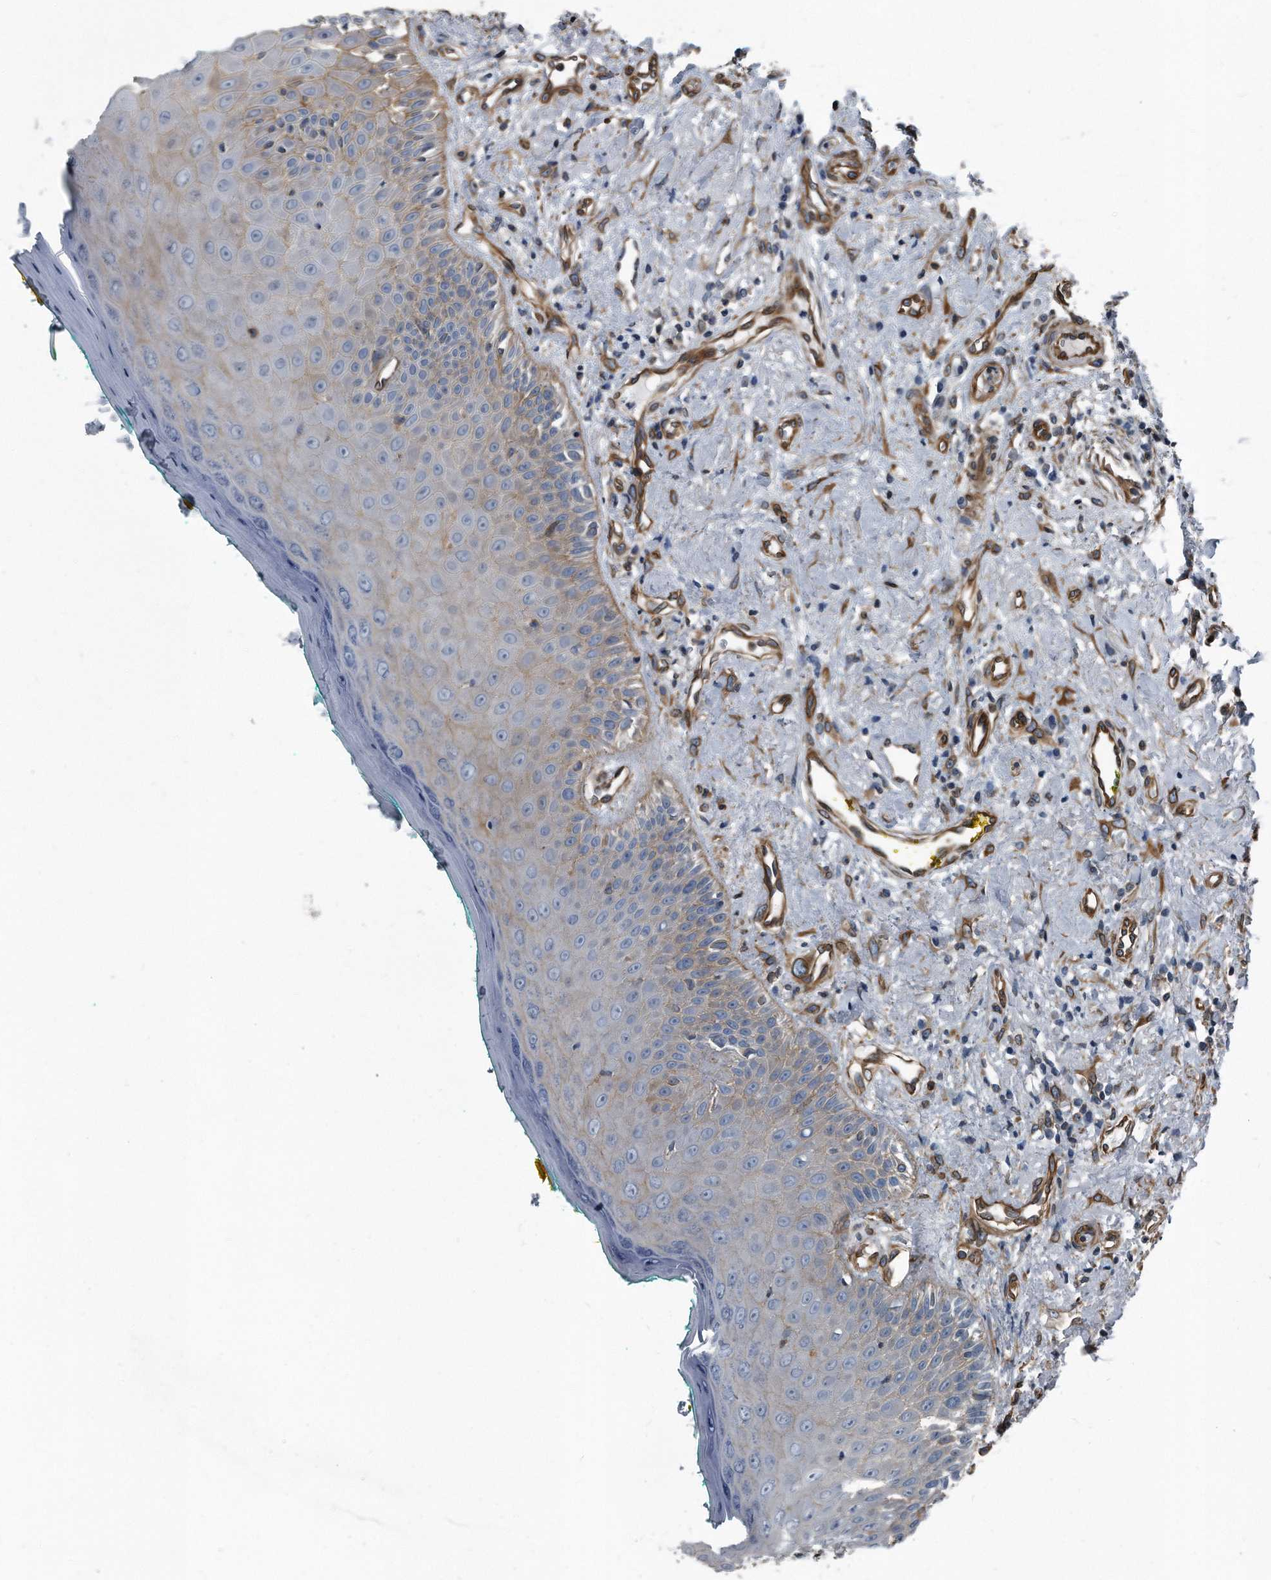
{"staining": {"intensity": "weak", "quantity": "<25%", "location": "cytoplasmic/membranous"}, "tissue": "oral mucosa", "cell_type": "Squamous epithelial cells", "image_type": "normal", "snomed": [{"axis": "morphology", "description": "Normal tissue, NOS"}, {"axis": "topography", "description": "Oral tissue"}], "caption": "An IHC histopathology image of unremarkable oral mucosa is shown. There is no staining in squamous epithelial cells of oral mucosa. (IHC, brightfield microscopy, high magnification).", "gene": "PLEC", "patient": {"sex": "female", "age": 70}}